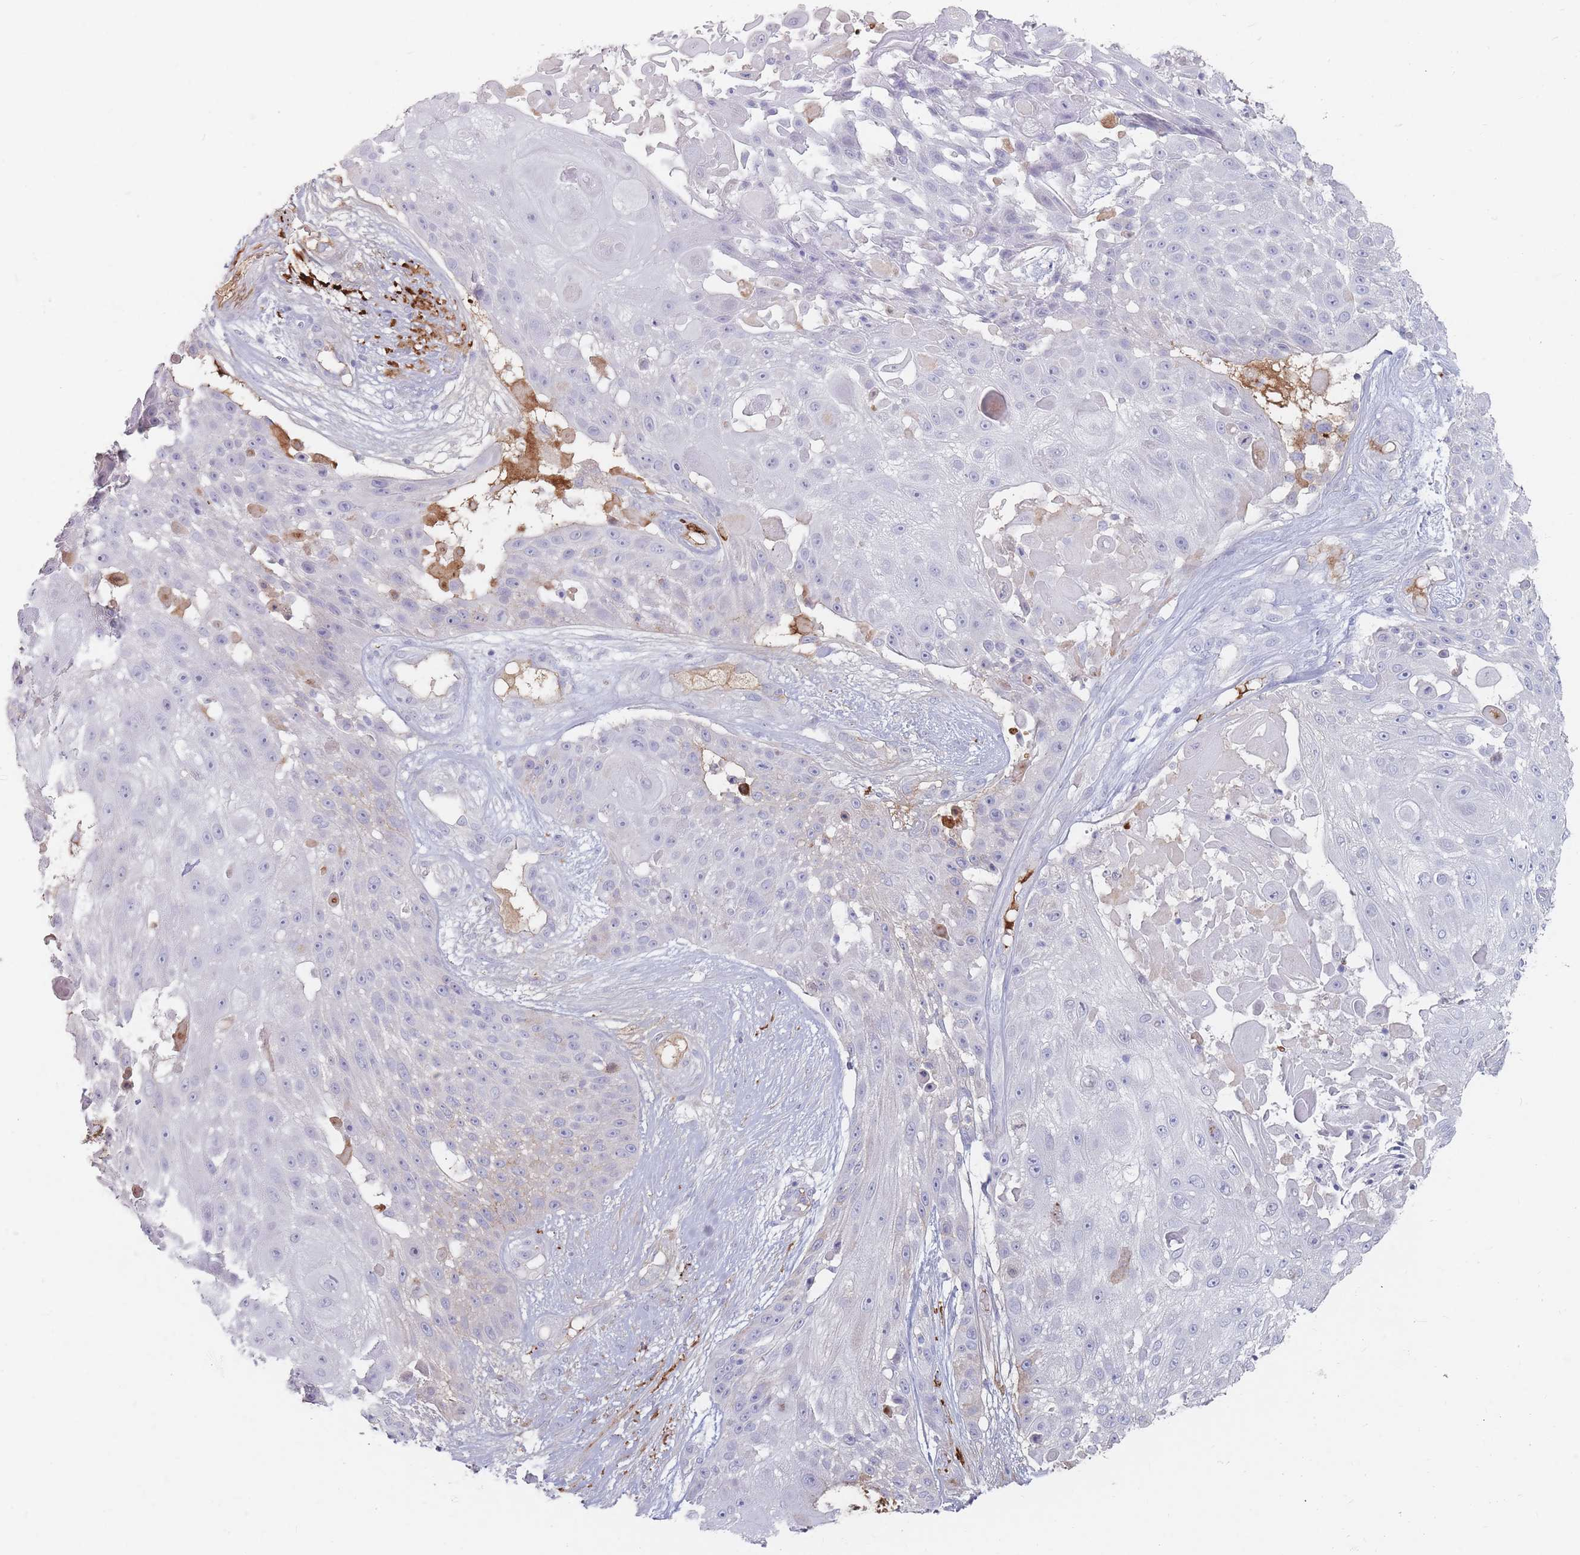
{"staining": {"intensity": "negative", "quantity": "none", "location": "none"}, "tissue": "skin cancer", "cell_type": "Tumor cells", "image_type": "cancer", "snomed": [{"axis": "morphology", "description": "Squamous cell carcinoma, NOS"}, {"axis": "topography", "description": "Skin"}], "caption": "The IHC histopathology image has no significant expression in tumor cells of skin cancer (squamous cell carcinoma) tissue.", "gene": "PRG4", "patient": {"sex": "female", "age": 86}}